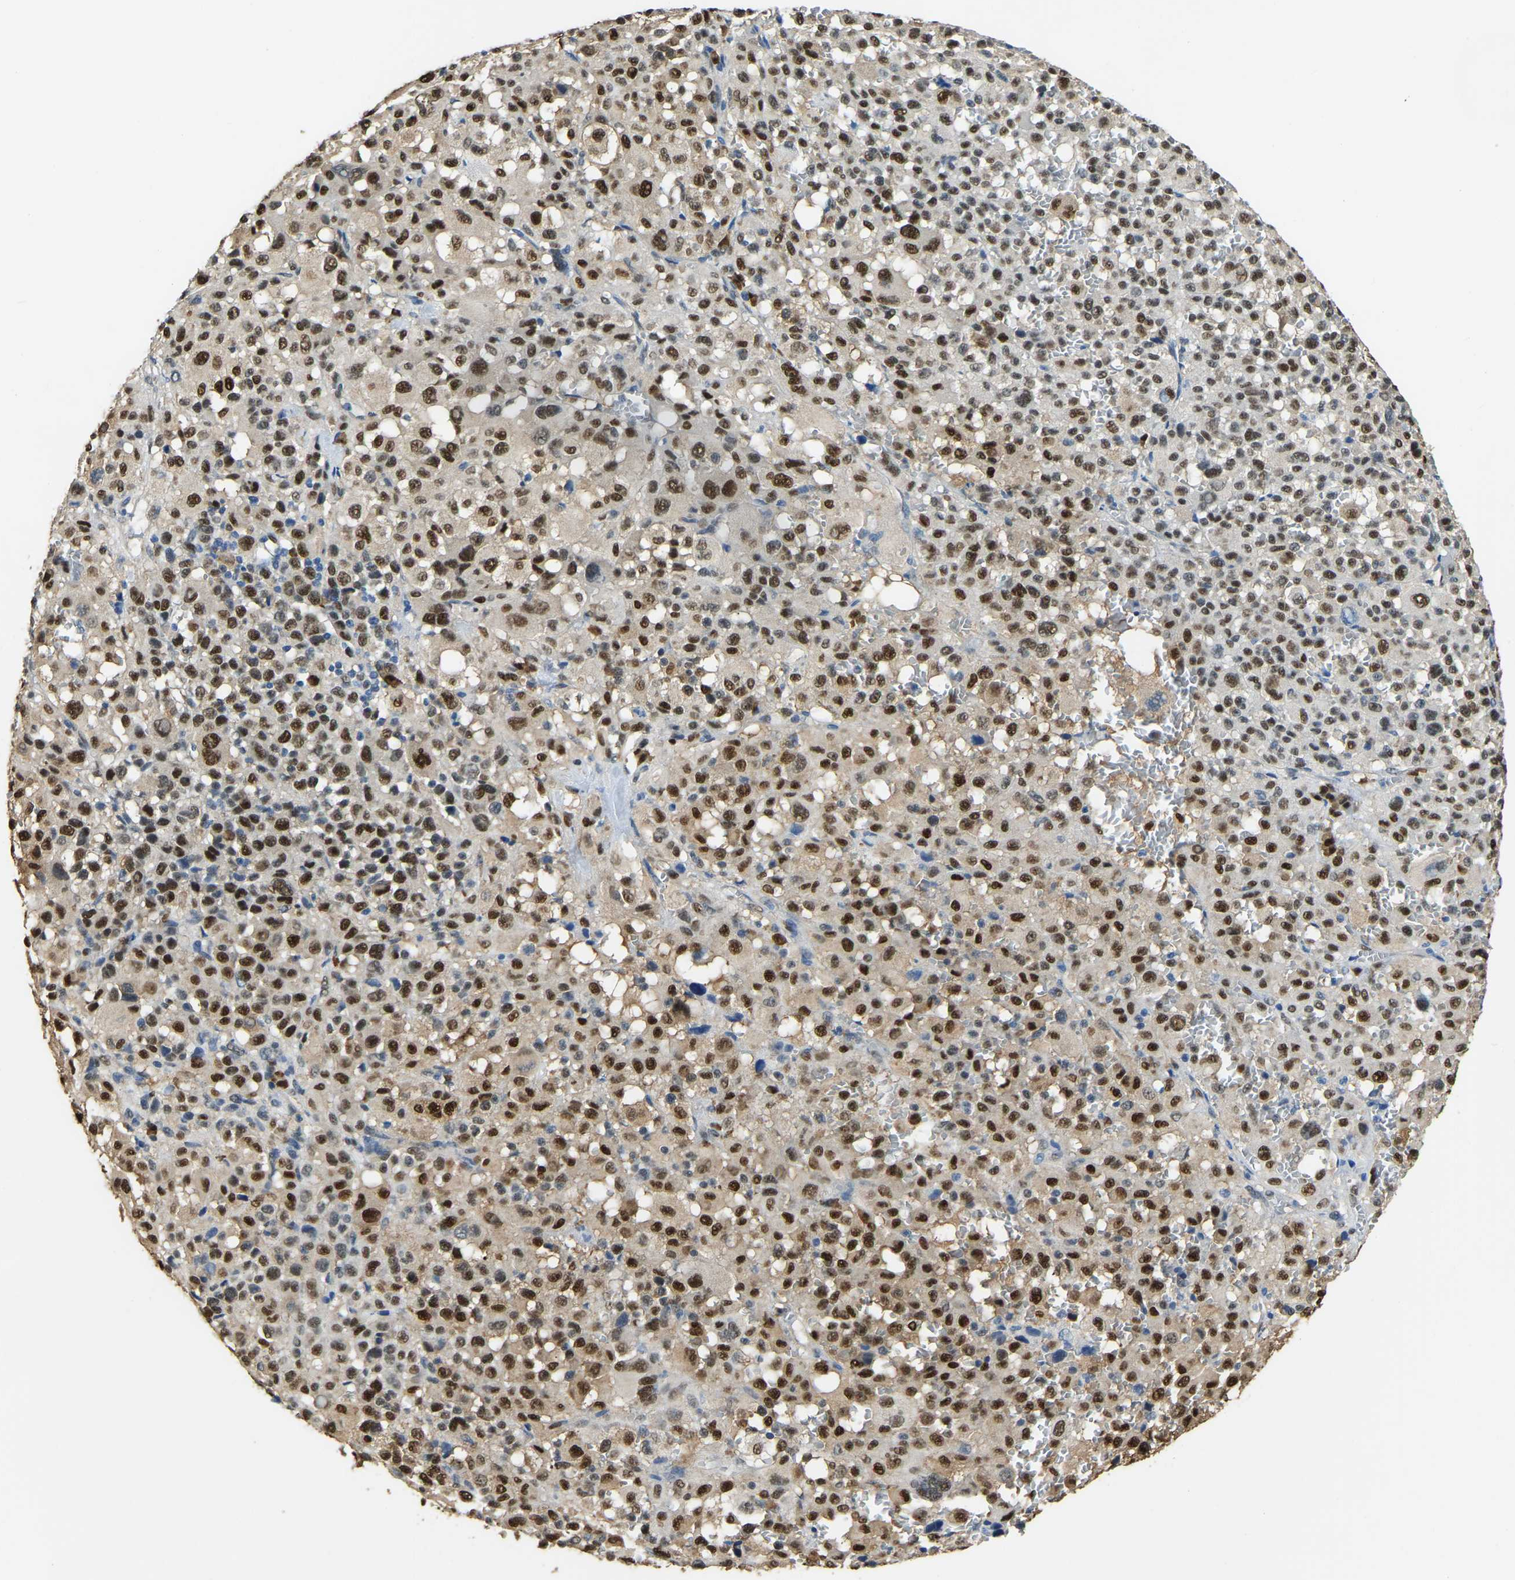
{"staining": {"intensity": "strong", "quantity": ">75%", "location": "cytoplasmic/membranous,nuclear"}, "tissue": "melanoma", "cell_type": "Tumor cells", "image_type": "cancer", "snomed": [{"axis": "morphology", "description": "Malignant melanoma, Metastatic site"}, {"axis": "topography", "description": "Skin"}], "caption": "There is high levels of strong cytoplasmic/membranous and nuclear positivity in tumor cells of malignant melanoma (metastatic site), as demonstrated by immunohistochemical staining (brown color).", "gene": "NANS", "patient": {"sex": "female", "age": 74}}